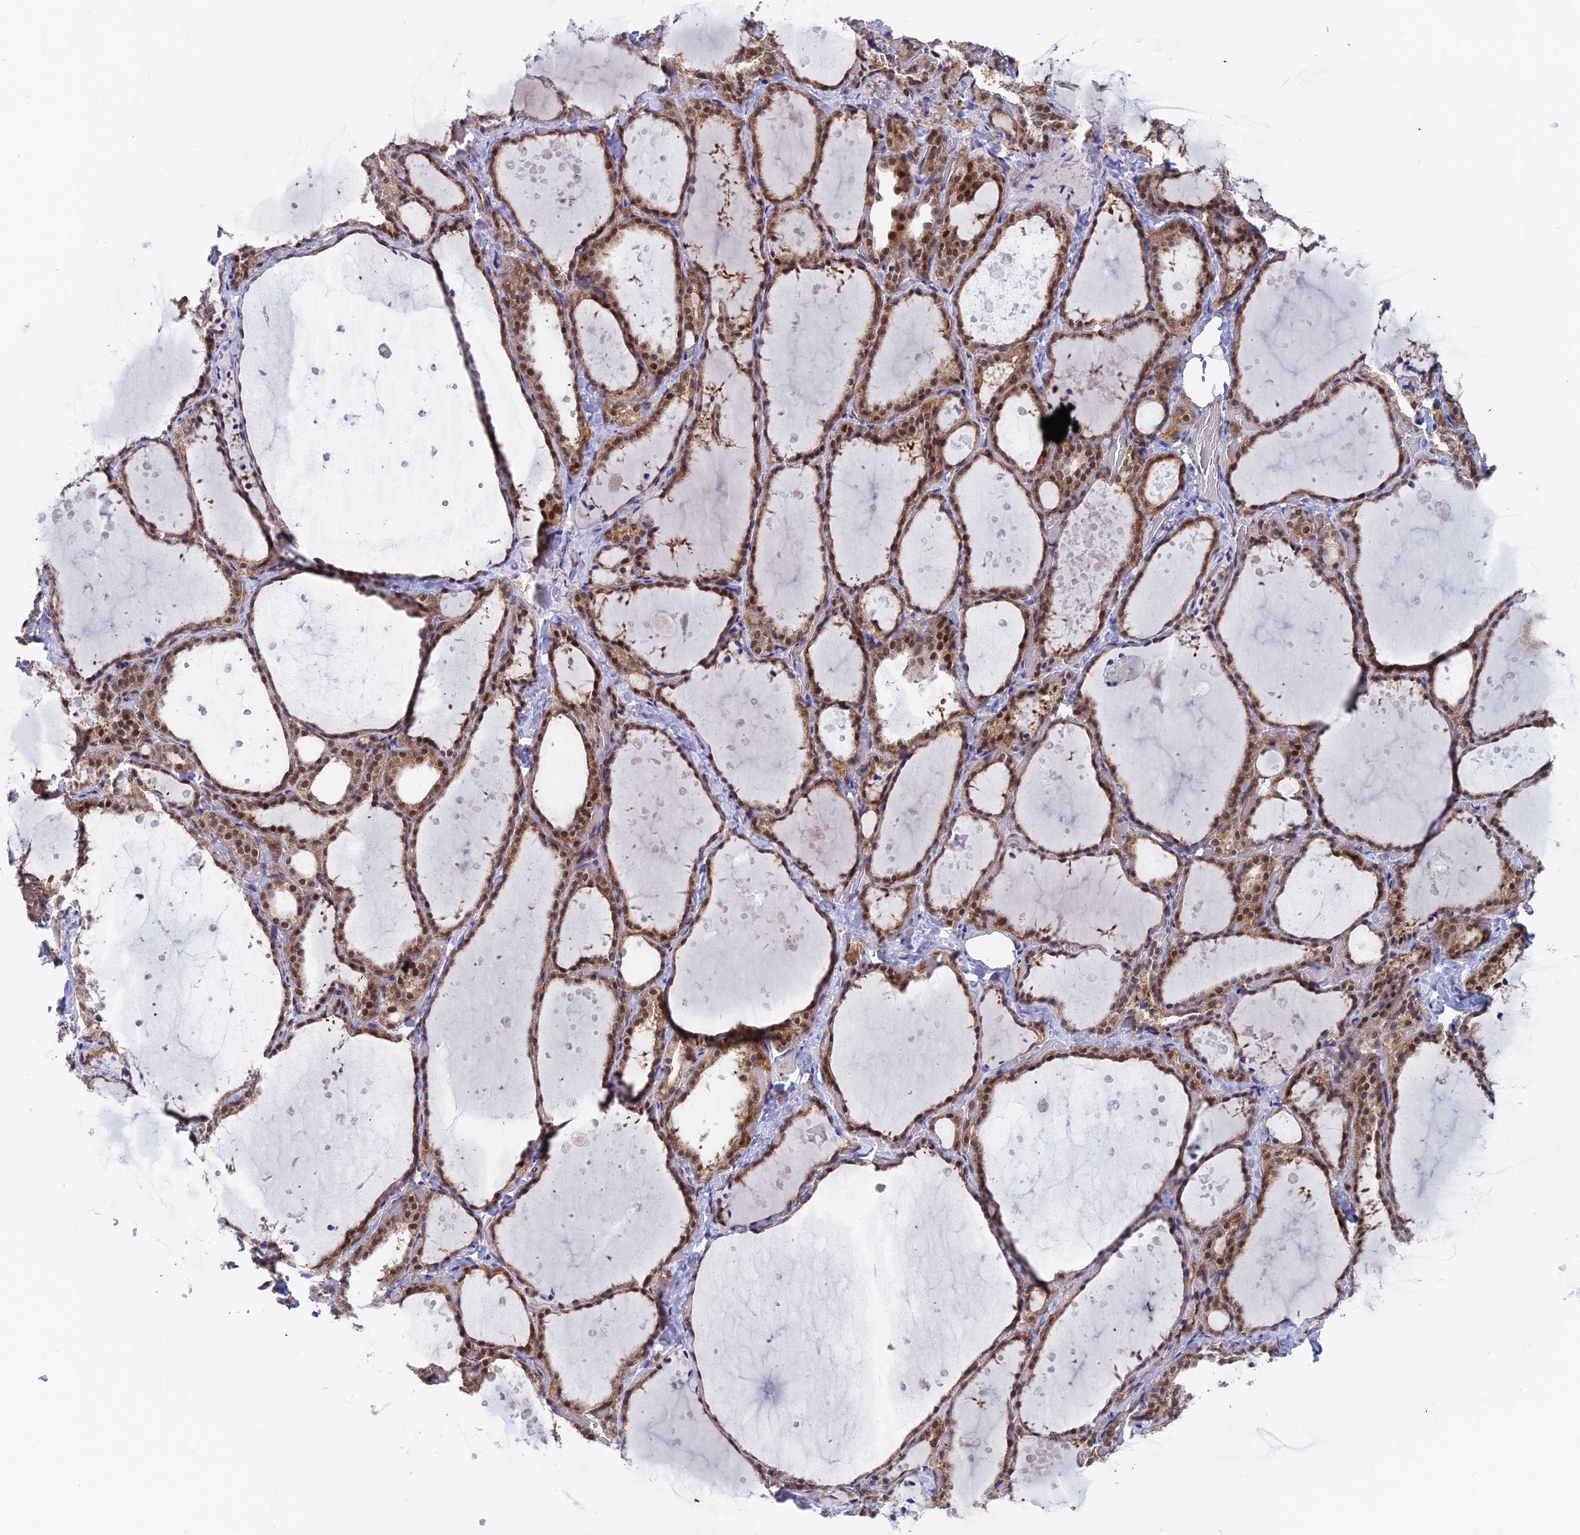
{"staining": {"intensity": "moderate", "quantity": ">75%", "location": "cytoplasmic/membranous,nuclear"}, "tissue": "thyroid gland", "cell_type": "Glandular cells", "image_type": "normal", "snomed": [{"axis": "morphology", "description": "Normal tissue, NOS"}, {"axis": "topography", "description": "Thyroid gland"}], "caption": "Thyroid gland stained with DAB (3,3'-diaminobenzidine) immunohistochemistry (IHC) reveals medium levels of moderate cytoplasmic/membranous,nuclear positivity in approximately >75% of glandular cells.", "gene": "IGBP1", "patient": {"sex": "female", "age": 44}}